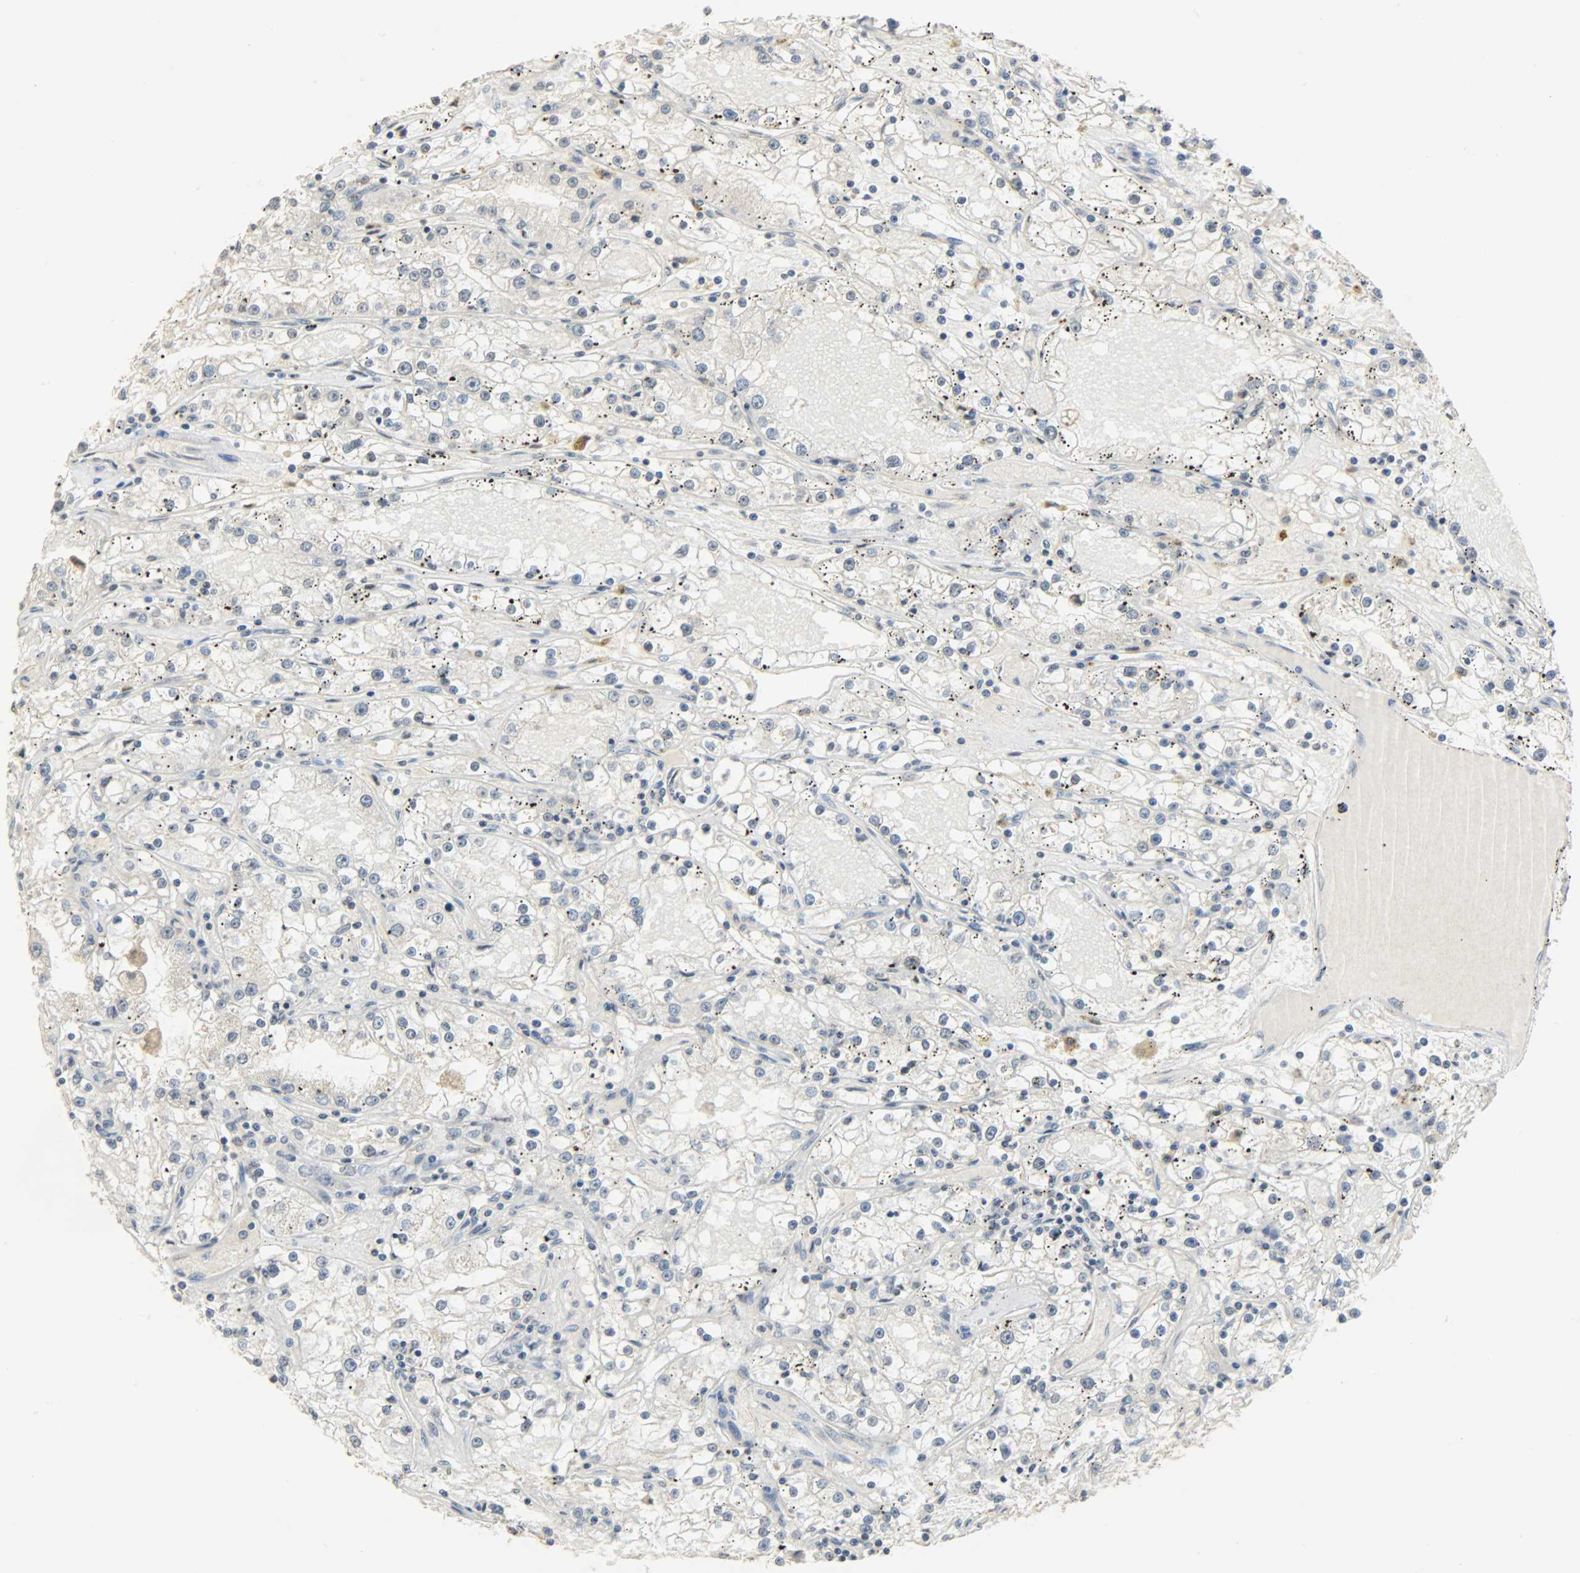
{"staining": {"intensity": "negative", "quantity": "none", "location": "none"}, "tissue": "renal cancer", "cell_type": "Tumor cells", "image_type": "cancer", "snomed": [{"axis": "morphology", "description": "Adenocarcinoma, NOS"}, {"axis": "topography", "description": "Kidney"}], "caption": "This is an IHC photomicrograph of human renal cancer. There is no staining in tumor cells.", "gene": "DNAJB6", "patient": {"sex": "male", "age": 56}}